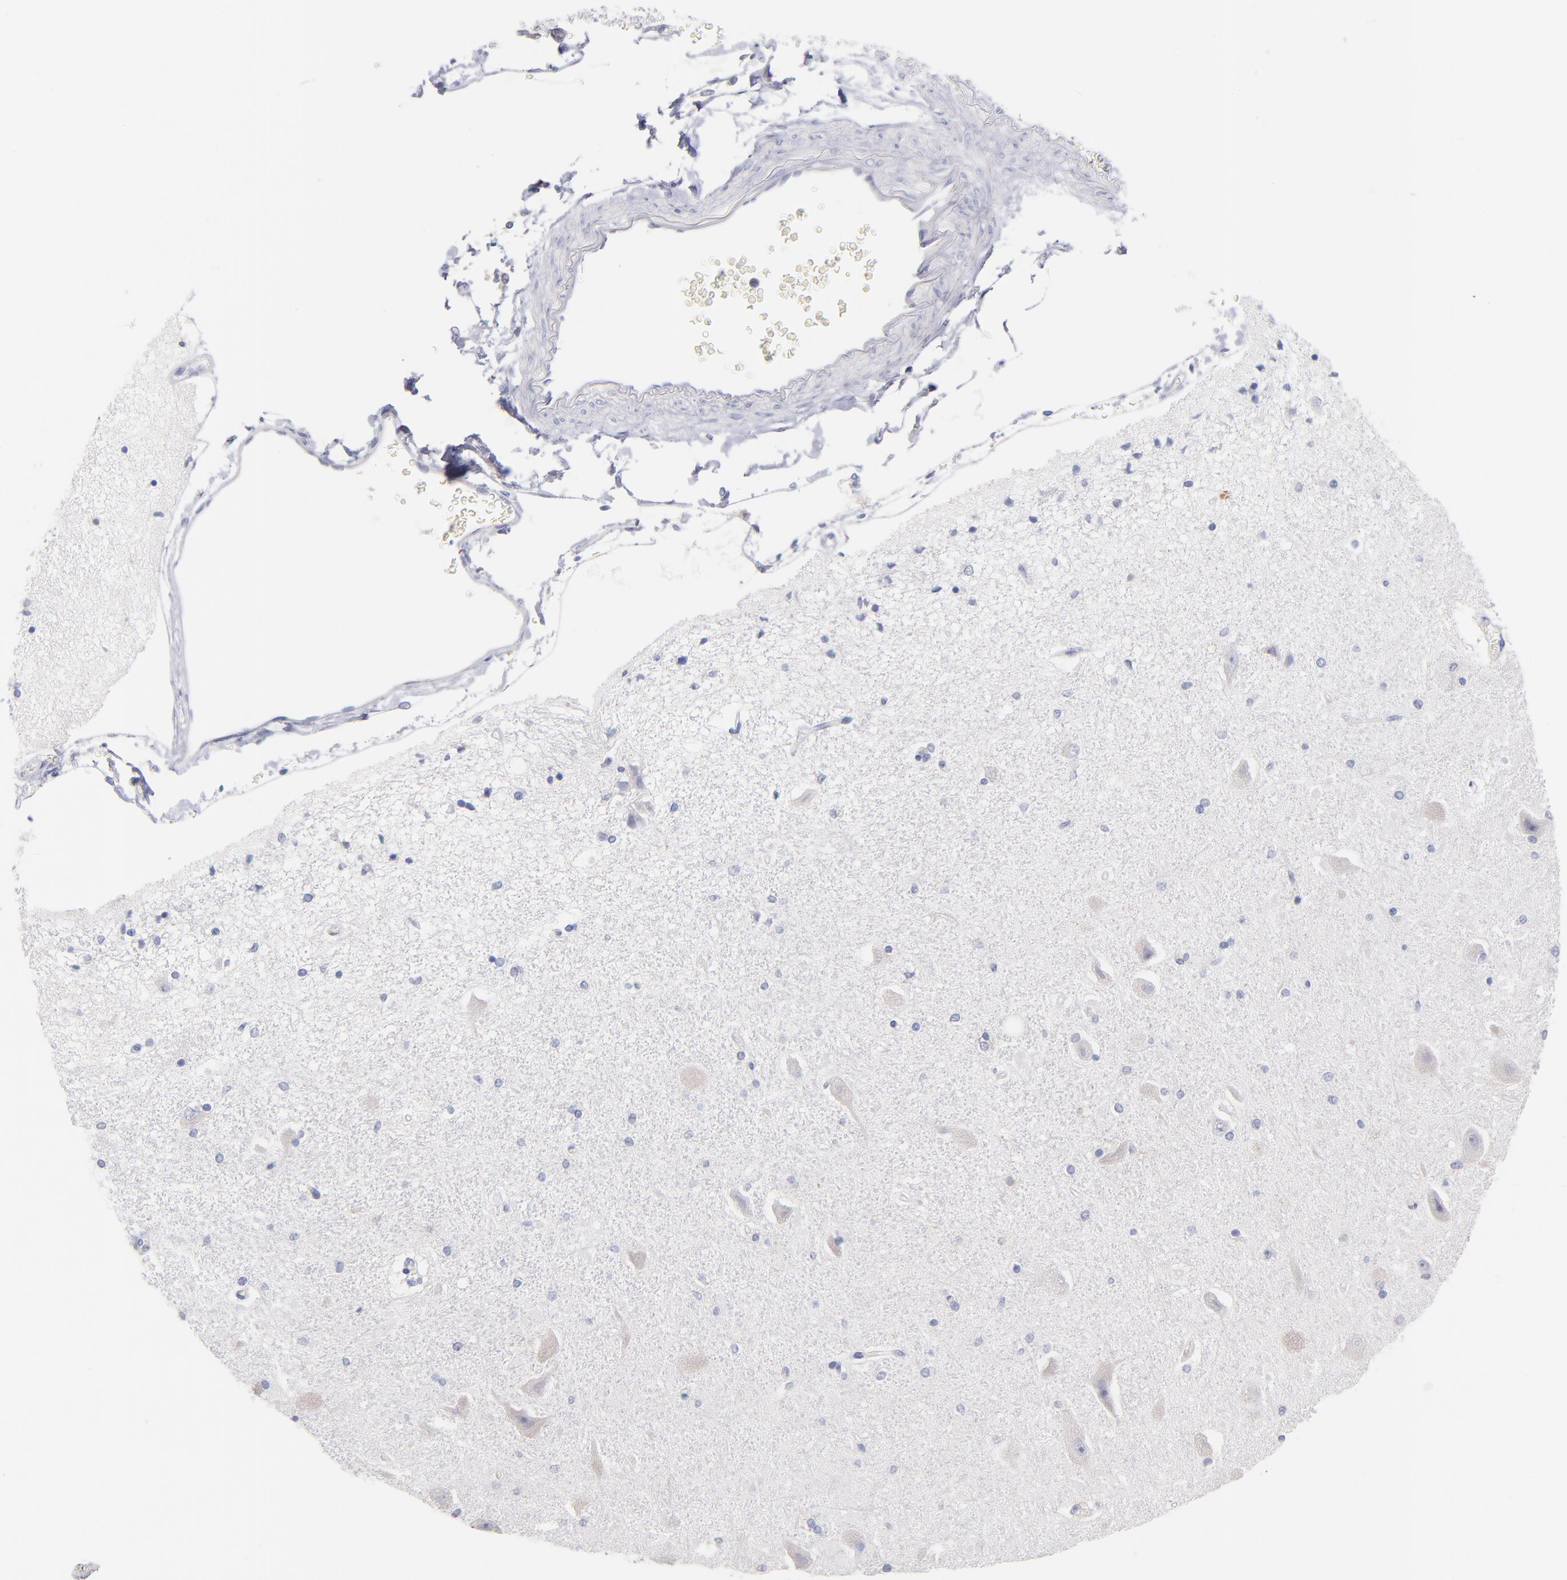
{"staining": {"intensity": "negative", "quantity": "none", "location": "none"}, "tissue": "hippocampus", "cell_type": "Glial cells", "image_type": "normal", "snomed": [{"axis": "morphology", "description": "Normal tissue, NOS"}, {"axis": "topography", "description": "Hippocampus"}], "caption": "IHC photomicrograph of normal hippocampus: hippocampus stained with DAB demonstrates no significant protein staining in glial cells. (DAB (3,3'-diaminobenzidine) immunohistochemistry visualized using brightfield microscopy, high magnification).", "gene": "BID", "patient": {"sex": "female", "age": 54}}